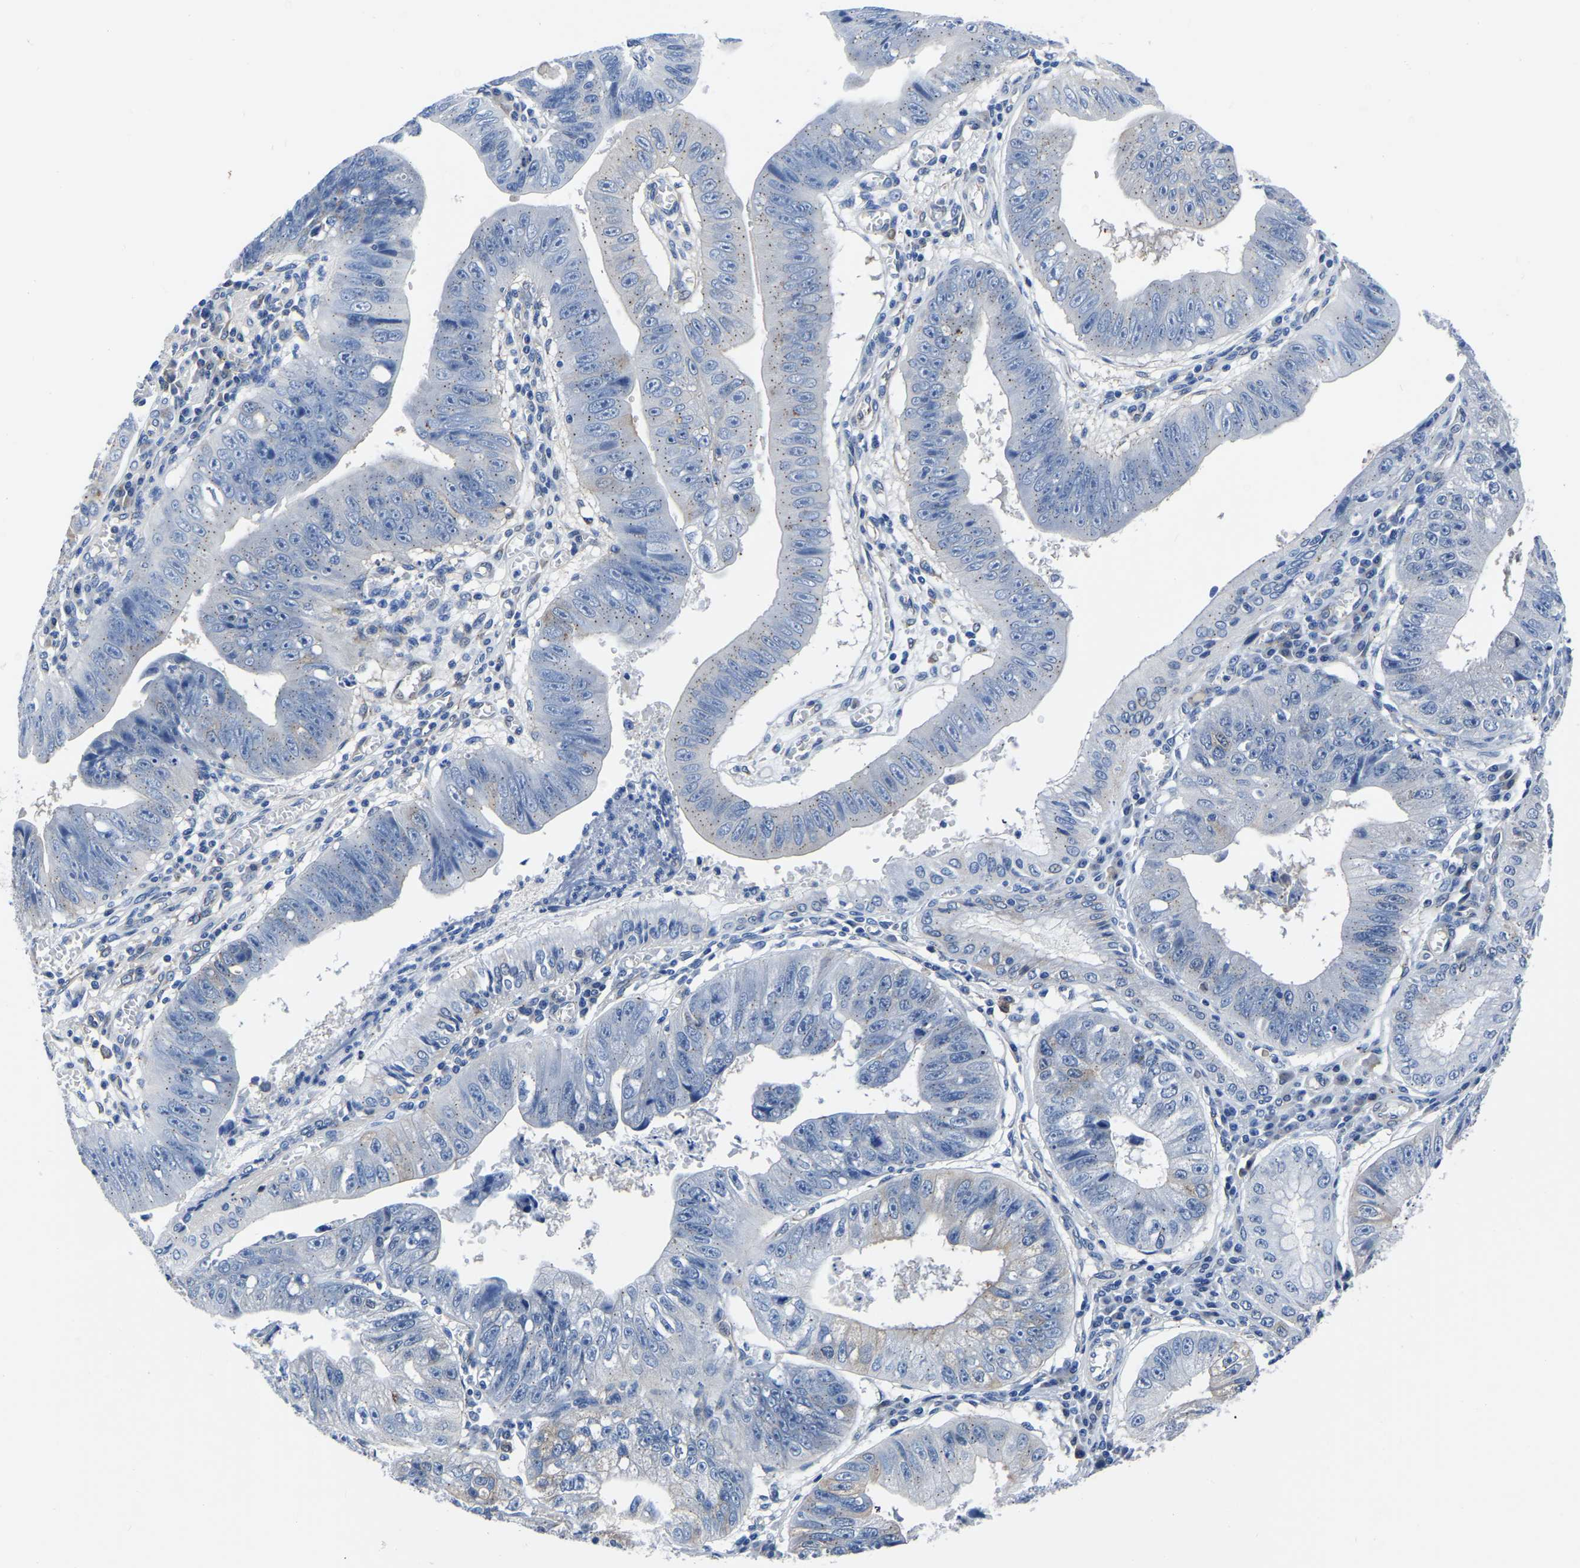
{"staining": {"intensity": "negative", "quantity": "none", "location": "none"}, "tissue": "stomach cancer", "cell_type": "Tumor cells", "image_type": "cancer", "snomed": [{"axis": "morphology", "description": "Adenocarcinoma, NOS"}, {"axis": "topography", "description": "Stomach"}], "caption": "An image of human adenocarcinoma (stomach) is negative for staining in tumor cells. The staining was performed using DAB (3,3'-diaminobenzidine) to visualize the protein expression in brown, while the nuclei were stained in blue with hematoxylin (Magnification: 20x).", "gene": "TFG", "patient": {"sex": "male", "age": 59}}